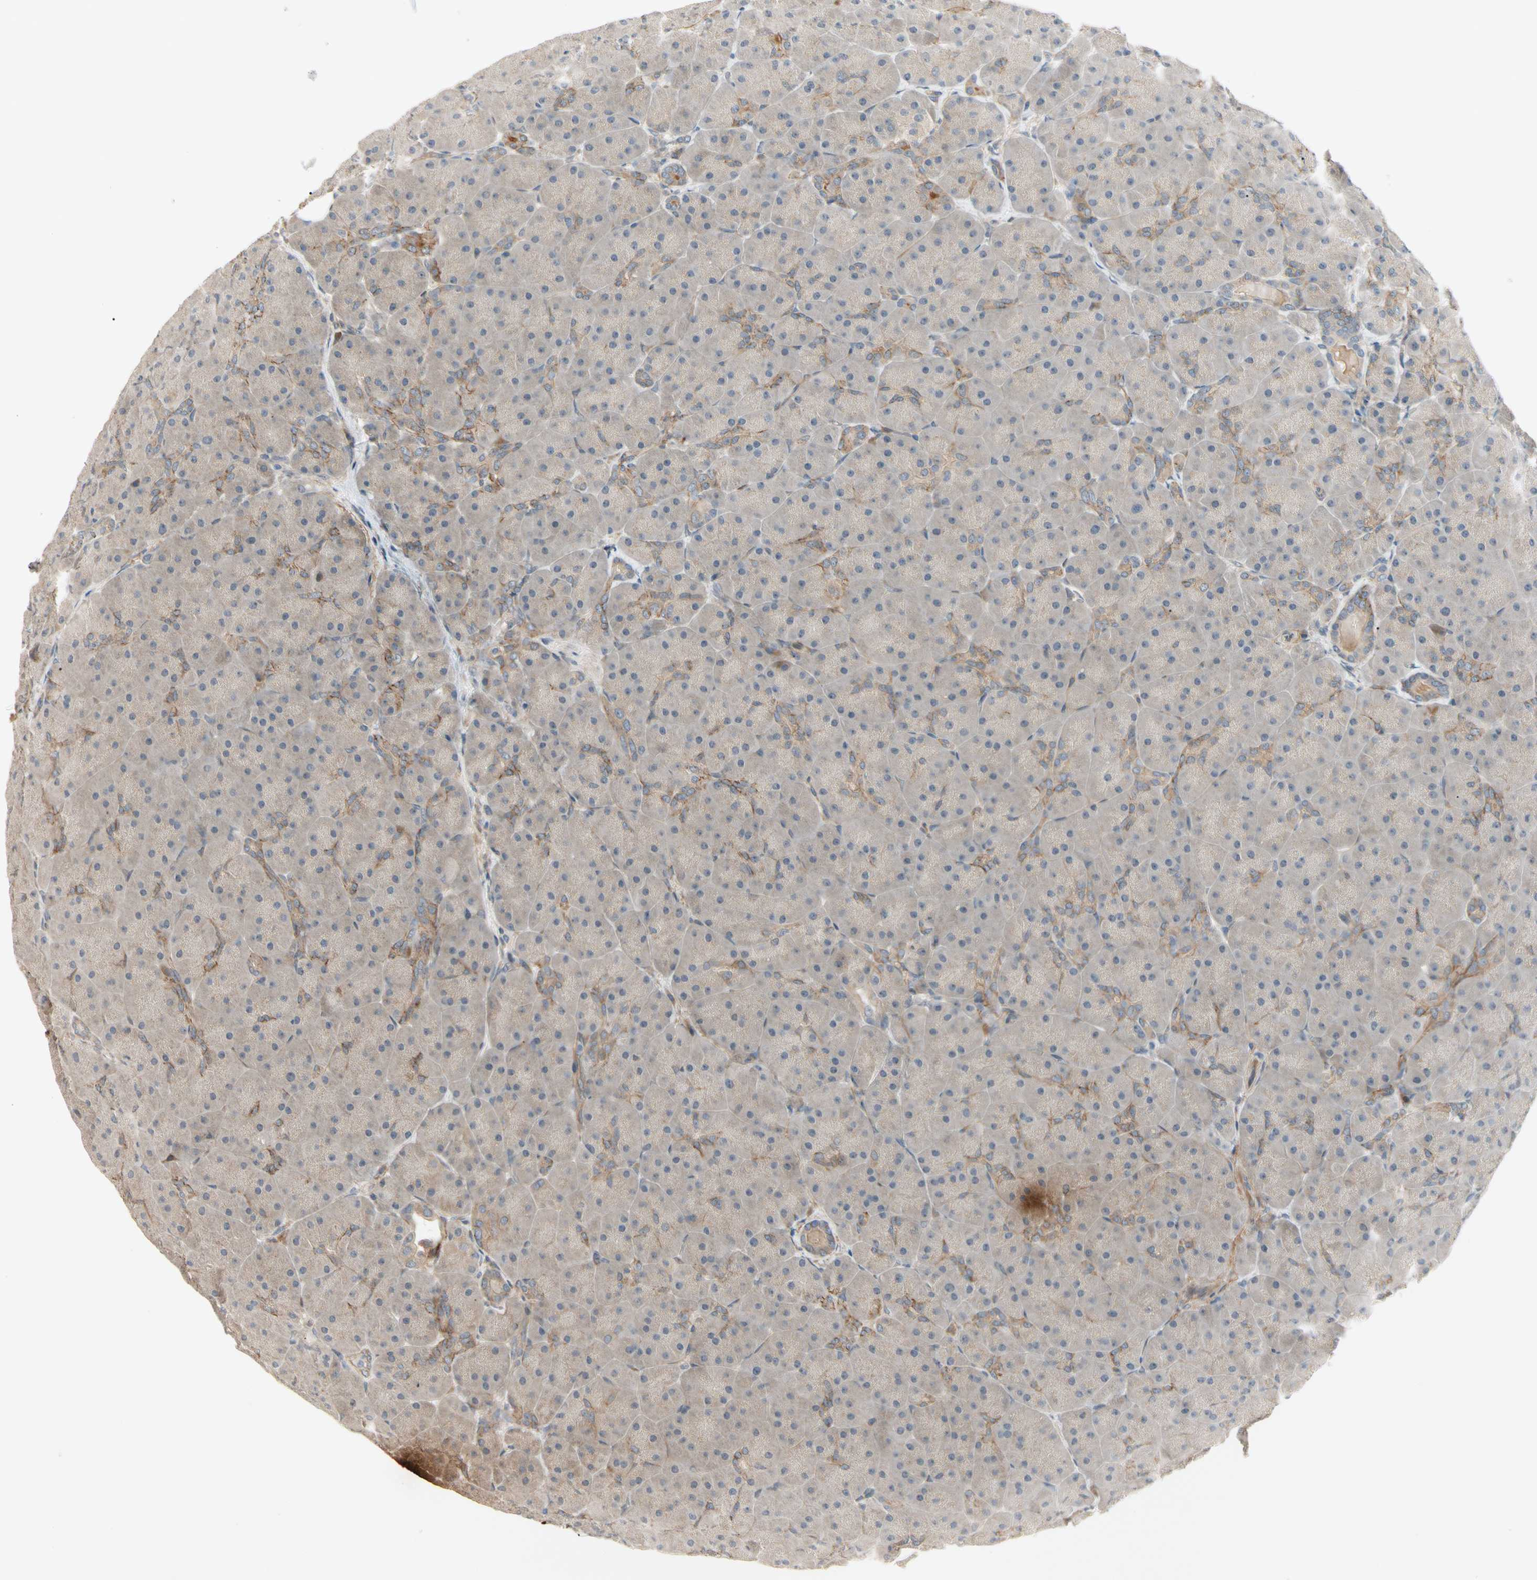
{"staining": {"intensity": "weak", "quantity": ">75%", "location": "cytoplasmic/membranous"}, "tissue": "pancreas", "cell_type": "Exocrine glandular cells", "image_type": "normal", "snomed": [{"axis": "morphology", "description": "Normal tissue, NOS"}, {"axis": "topography", "description": "Pancreas"}], "caption": "This micrograph exhibits immunohistochemistry (IHC) staining of benign pancreas, with low weak cytoplasmic/membranous positivity in about >75% of exocrine glandular cells.", "gene": "F2R", "patient": {"sex": "male", "age": 66}}